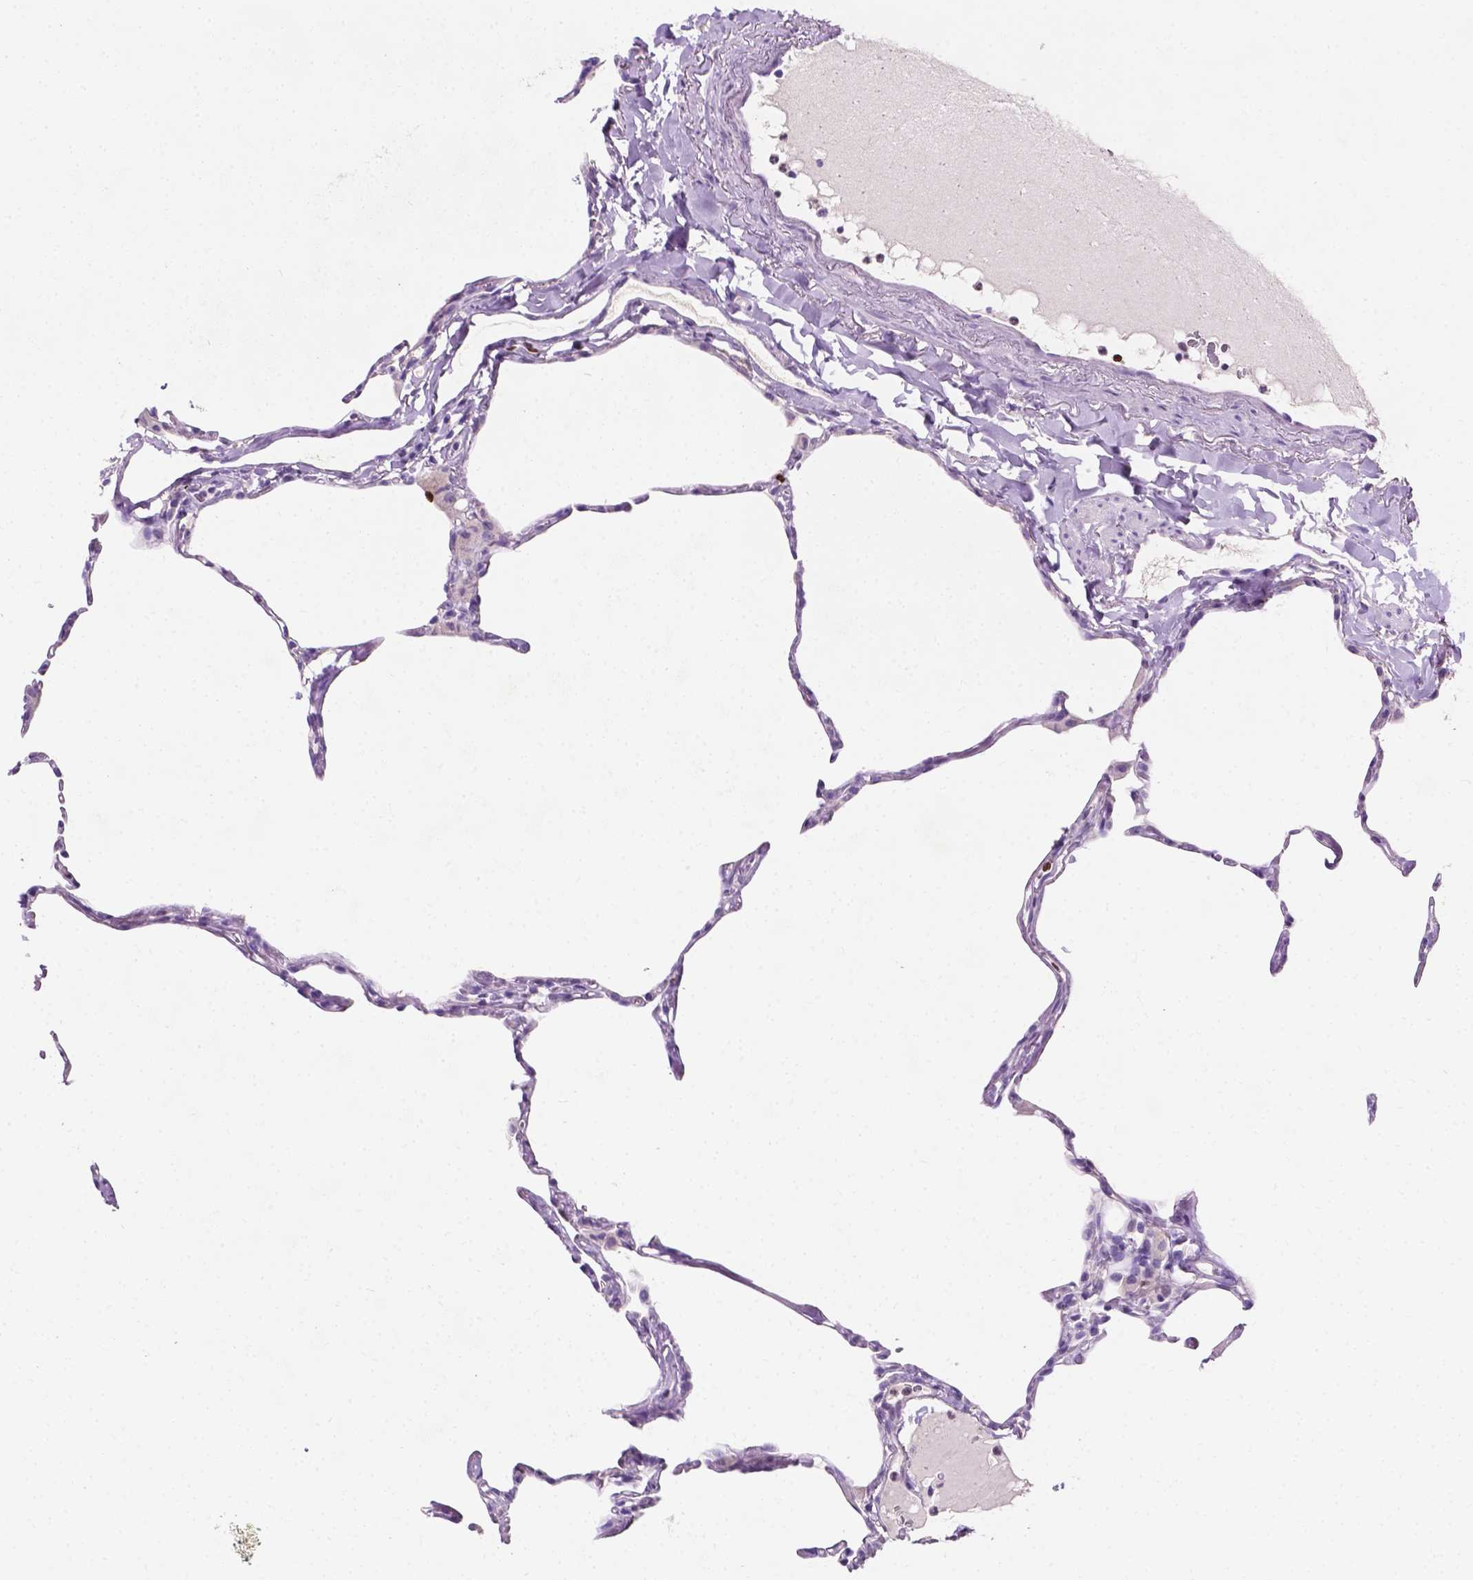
{"staining": {"intensity": "negative", "quantity": "none", "location": "none"}, "tissue": "lung", "cell_type": "Alveolar cells", "image_type": "normal", "snomed": [{"axis": "morphology", "description": "Normal tissue, NOS"}, {"axis": "topography", "description": "Lung"}], "caption": "The immunohistochemistry image has no significant positivity in alveolar cells of lung. (IHC, brightfield microscopy, high magnification).", "gene": "SIAH2", "patient": {"sex": "male", "age": 65}}